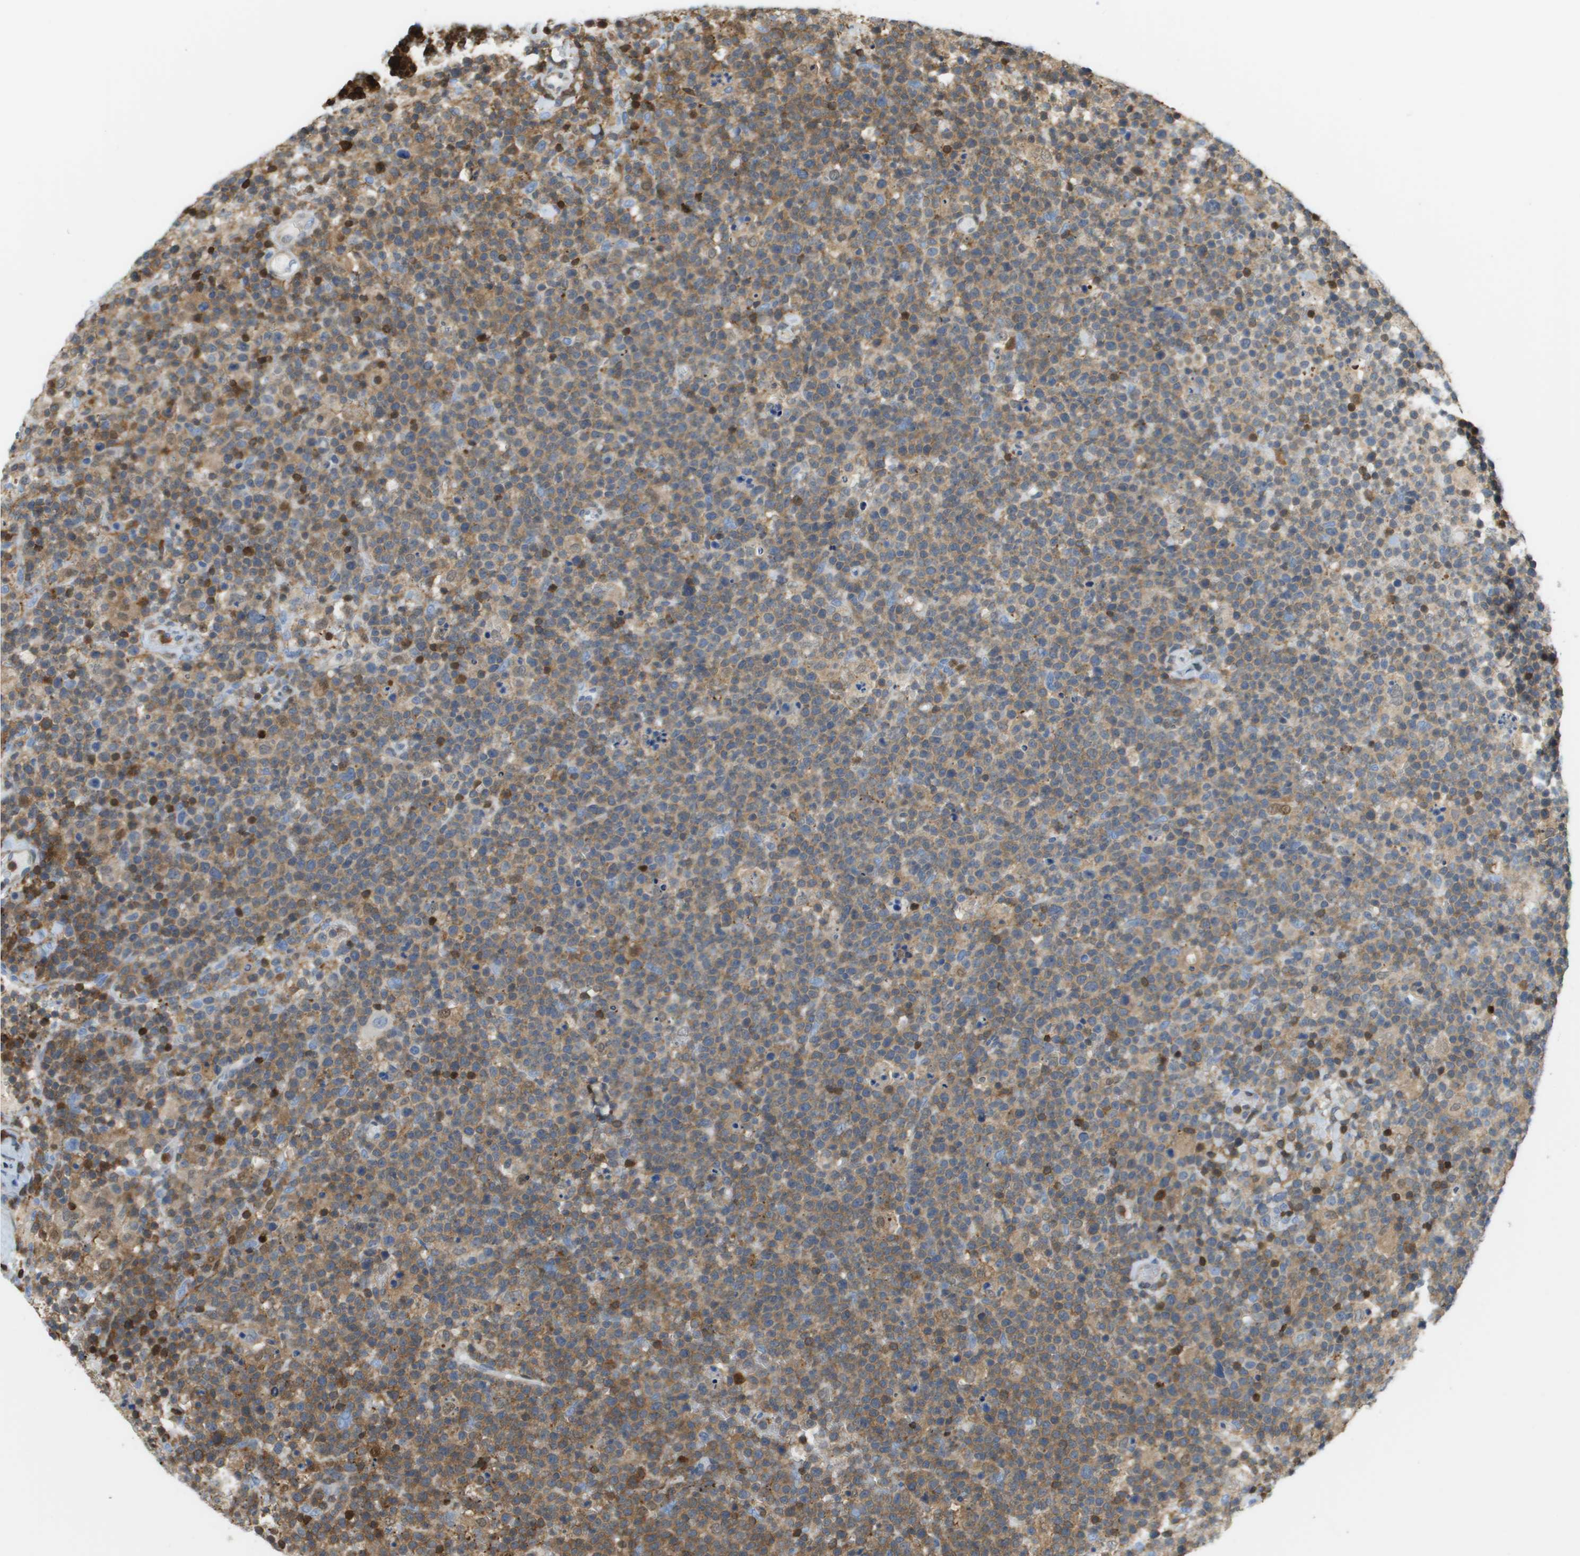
{"staining": {"intensity": "moderate", "quantity": "25%-75%", "location": "cytoplasmic/membranous"}, "tissue": "lymphoma", "cell_type": "Tumor cells", "image_type": "cancer", "snomed": [{"axis": "morphology", "description": "Malignant lymphoma, non-Hodgkin's type, High grade"}, {"axis": "topography", "description": "Lymph node"}], "caption": "Brown immunohistochemical staining in human malignant lymphoma, non-Hodgkin's type (high-grade) displays moderate cytoplasmic/membranous staining in about 25%-75% of tumor cells.", "gene": "DOCK5", "patient": {"sex": "male", "age": 61}}